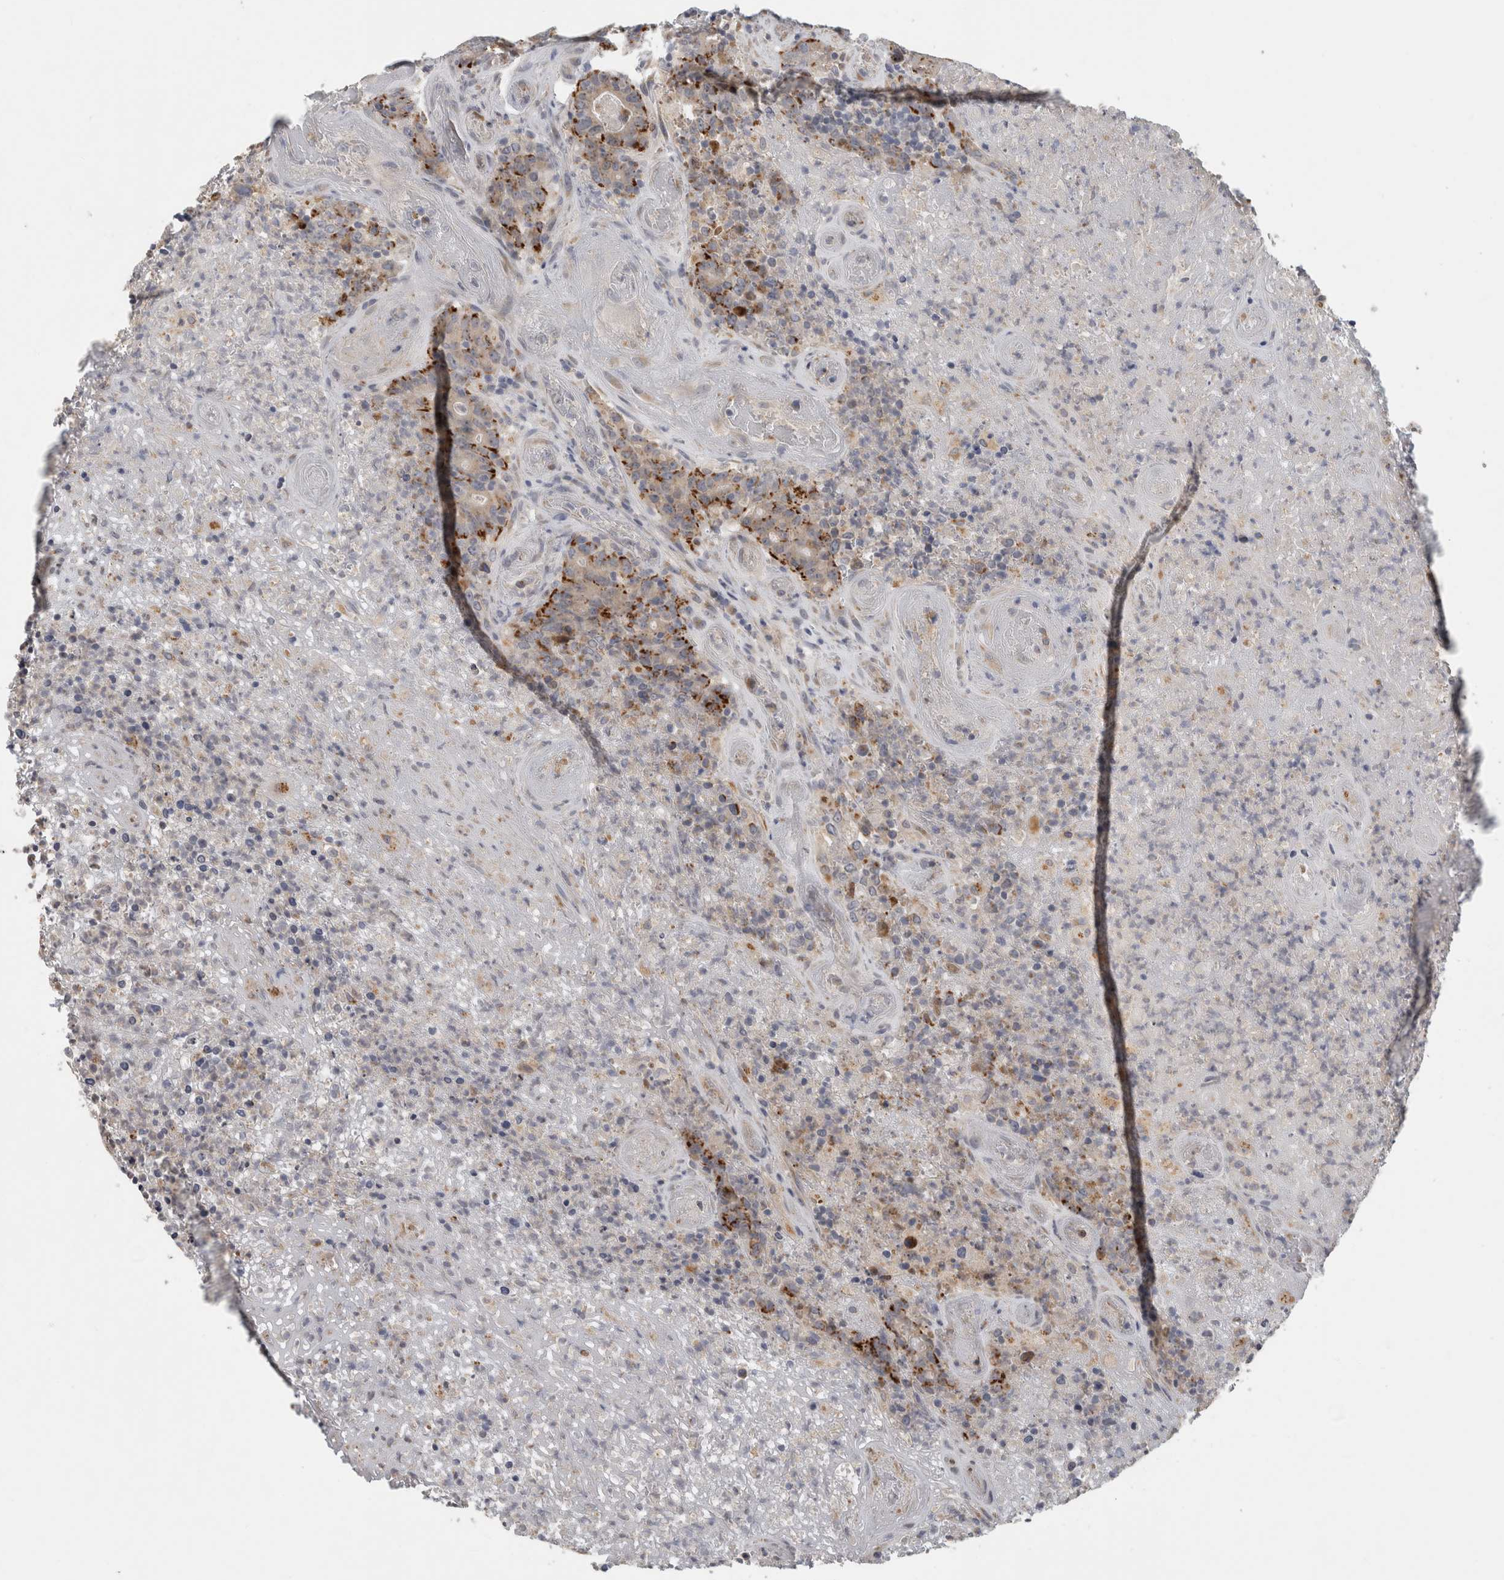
{"staining": {"intensity": "strong", "quantity": "25%-75%", "location": "cytoplasmic/membranous"}, "tissue": "colorectal cancer", "cell_type": "Tumor cells", "image_type": "cancer", "snomed": [{"axis": "morphology", "description": "Normal tissue, NOS"}, {"axis": "morphology", "description": "Adenocarcinoma, NOS"}, {"axis": "topography", "description": "Colon"}], "caption": "A brown stain shows strong cytoplasmic/membranous positivity of a protein in colorectal cancer (adenocarcinoma) tumor cells.", "gene": "MGAT1", "patient": {"sex": "female", "age": 75}}